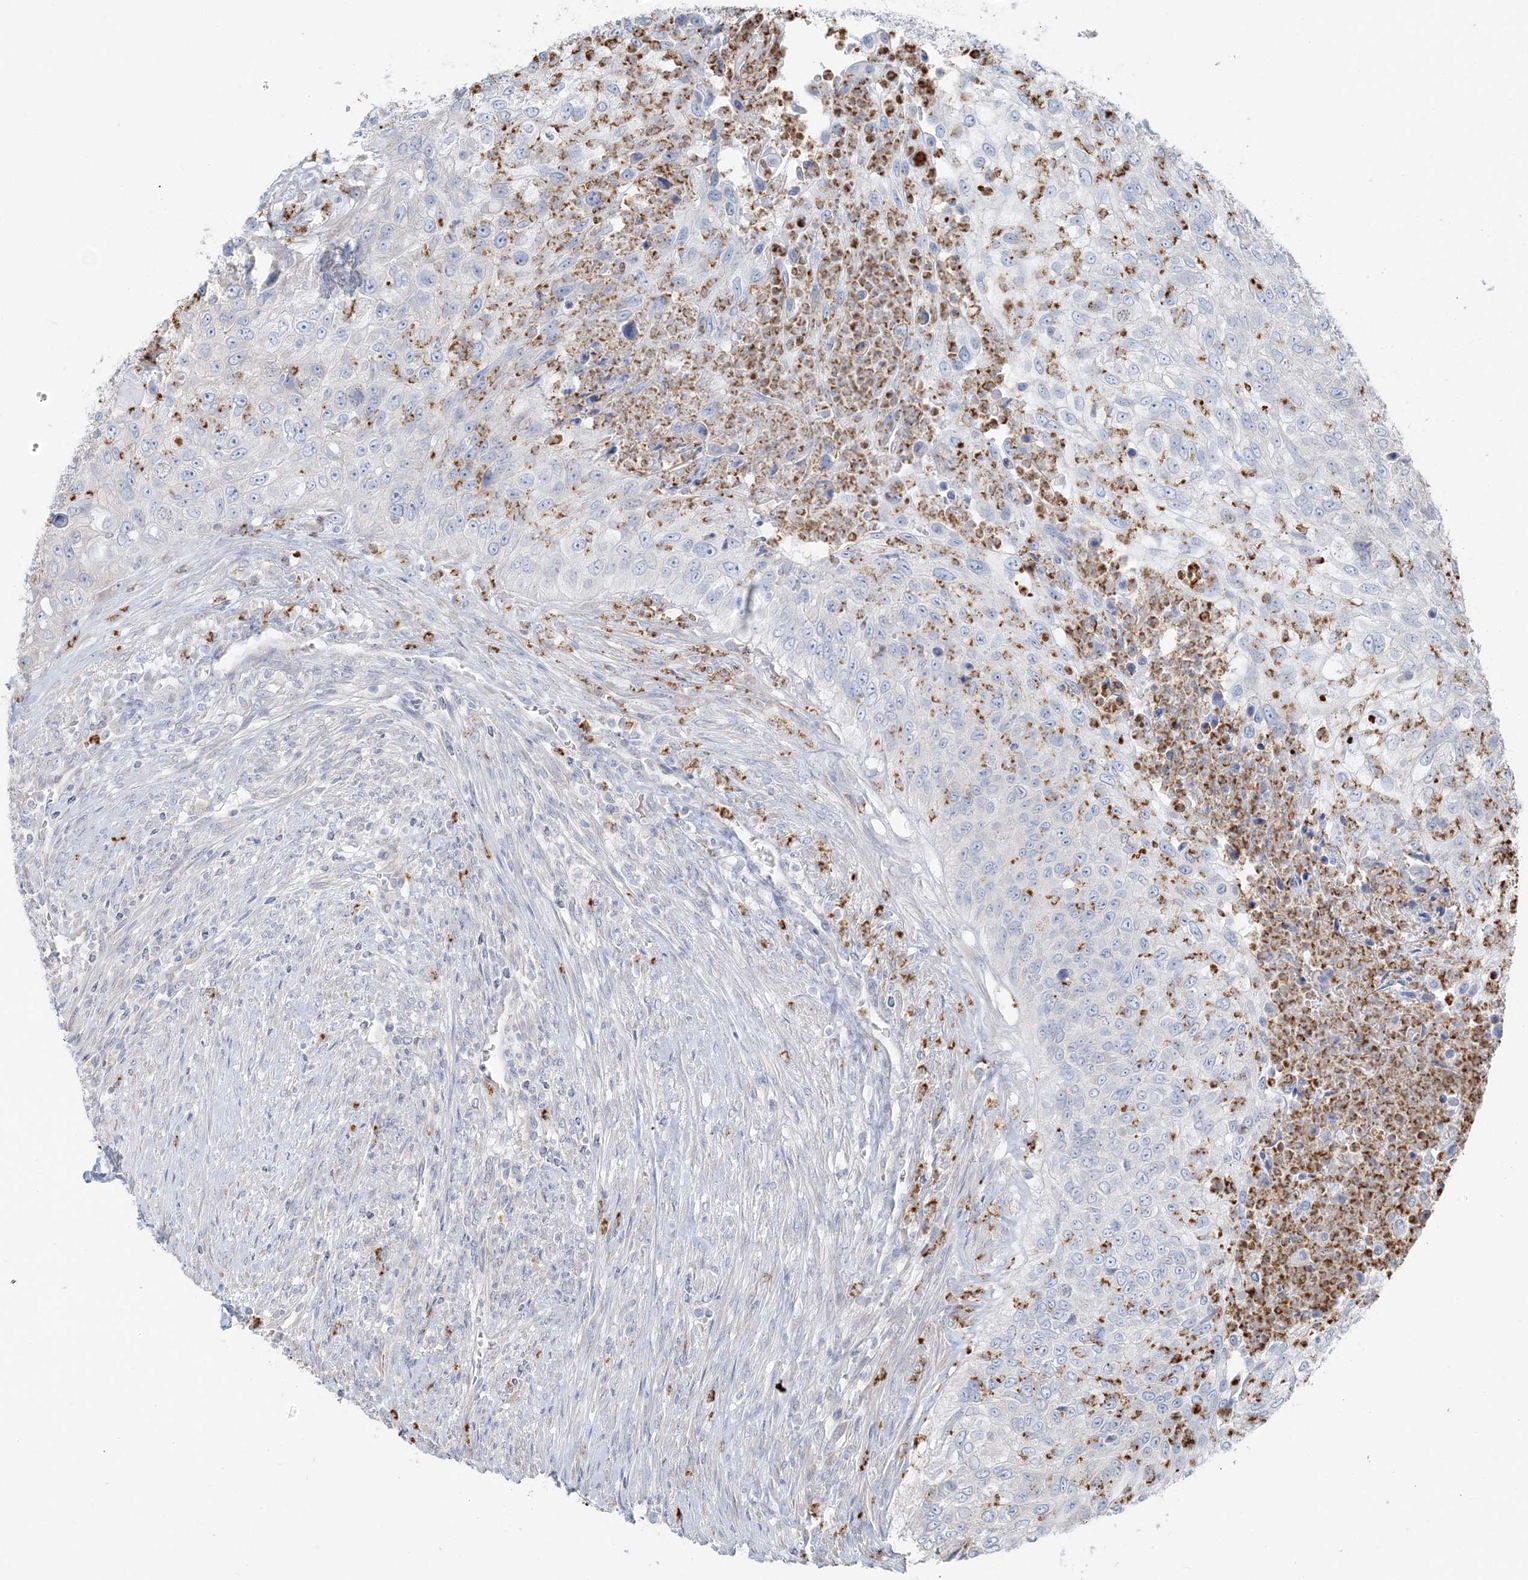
{"staining": {"intensity": "negative", "quantity": "none", "location": "none"}, "tissue": "urothelial cancer", "cell_type": "Tumor cells", "image_type": "cancer", "snomed": [{"axis": "morphology", "description": "Urothelial carcinoma, High grade"}, {"axis": "topography", "description": "Urinary bladder"}], "caption": "Immunohistochemistry photomicrograph of neoplastic tissue: high-grade urothelial carcinoma stained with DAB (3,3'-diaminobenzidine) reveals no significant protein staining in tumor cells.", "gene": "CCNJ", "patient": {"sex": "female", "age": 60}}